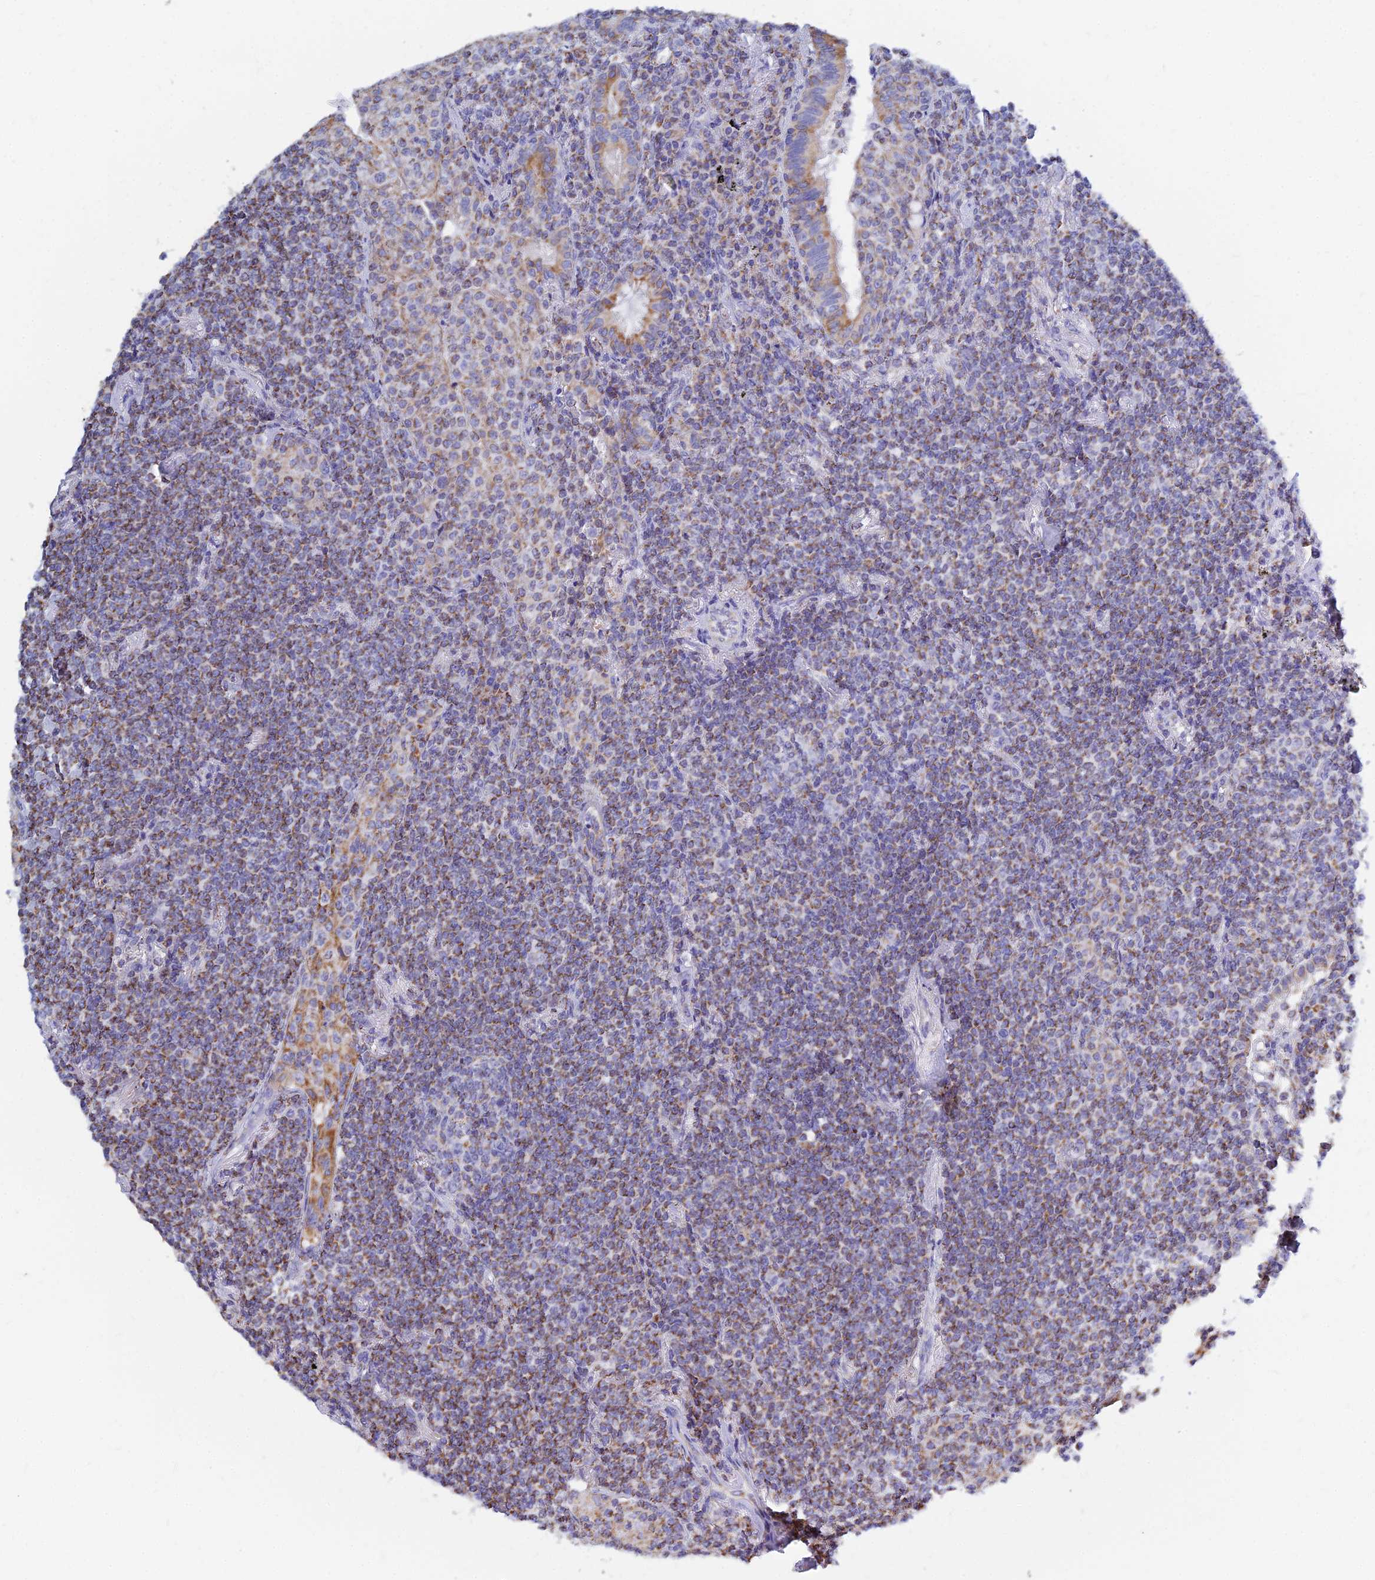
{"staining": {"intensity": "moderate", "quantity": ">75%", "location": "cytoplasmic/membranous"}, "tissue": "lymphoma", "cell_type": "Tumor cells", "image_type": "cancer", "snomed": [{"axis": "morphology", "description": "Malignant lymphoma, non-Hodgkin's type, Low grade"}, {"axis": "topography", "description": "Lung"}], "caption": "Immunohistochemical staining of human malignant lymphoma, non-Hodgkin's type (low-grade) exhibits medium levels of moderate cytoplasmic/membranous protein positivity in approximately >75% of tumor cells. (brown staining indicates protein expression, while blue staining denotes nuclei).", "gene": "MGST1", "patient": {"sex": "female", "age": 71}}